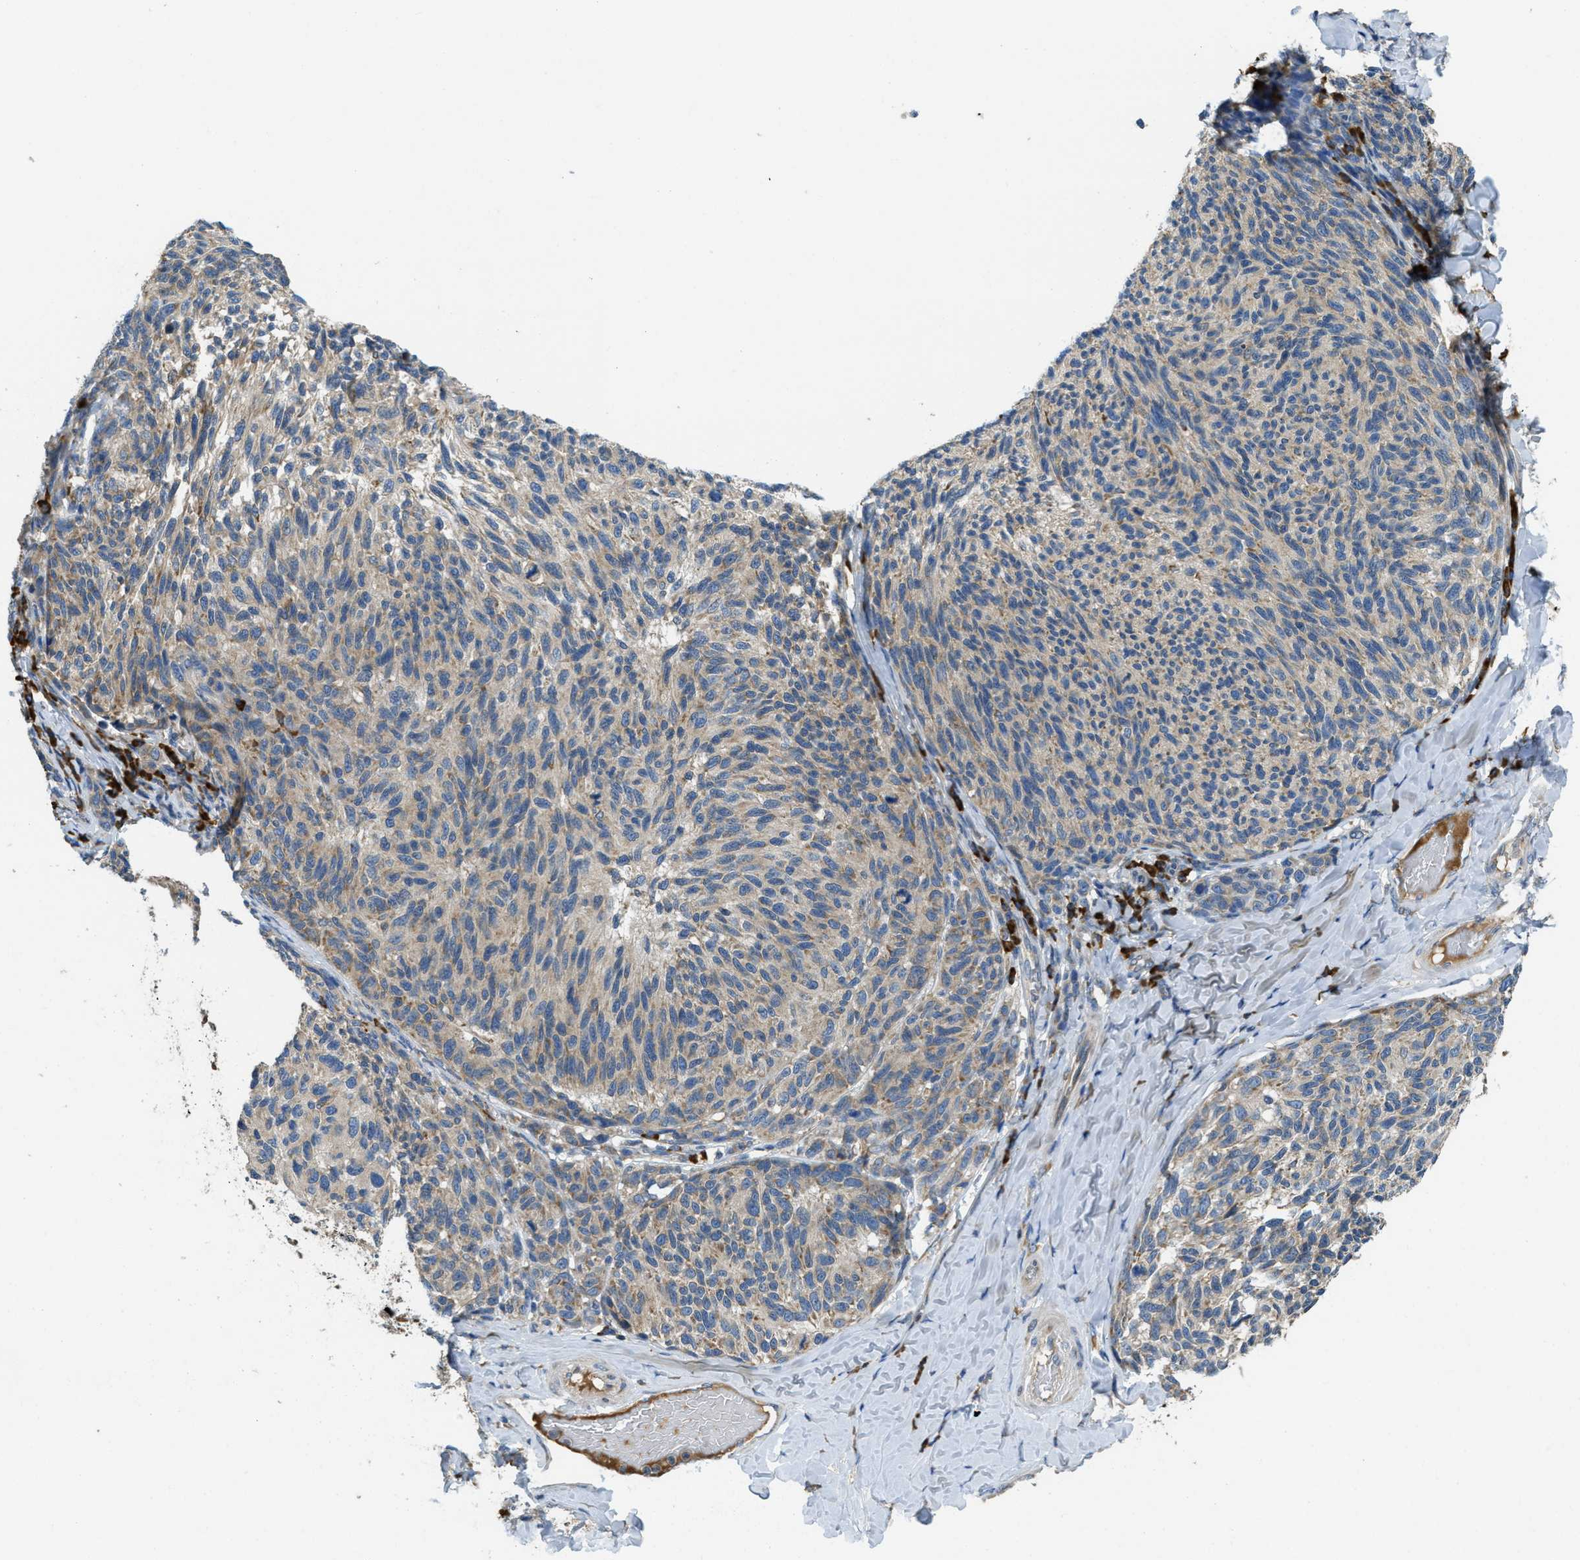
{"staining": {"intensity": "weak", "quantity": "25%-75%", "location": "cytoplasmic/membranous"}, "tissue": "melanoma", "cell_type": "Tumor cells", "image_type": "cancer", "snomed": [{"axis": "morphology", "description": "Malignant melanoma, NOS"}, {"axis": "topography", "description": "Skin"}], "caption": "Weak cytoplasmic/membranous protein staining is present in about 25%-75% of tumor cells in melanoma. The protein is stained brown, and the nuclei are stained in blue (DAB (3,3'-diaminobenzidine) IHC with brightfield microscopy, high magnification).", "gene": "SSR1", "patient": {"sex": "female", "age": 73}}